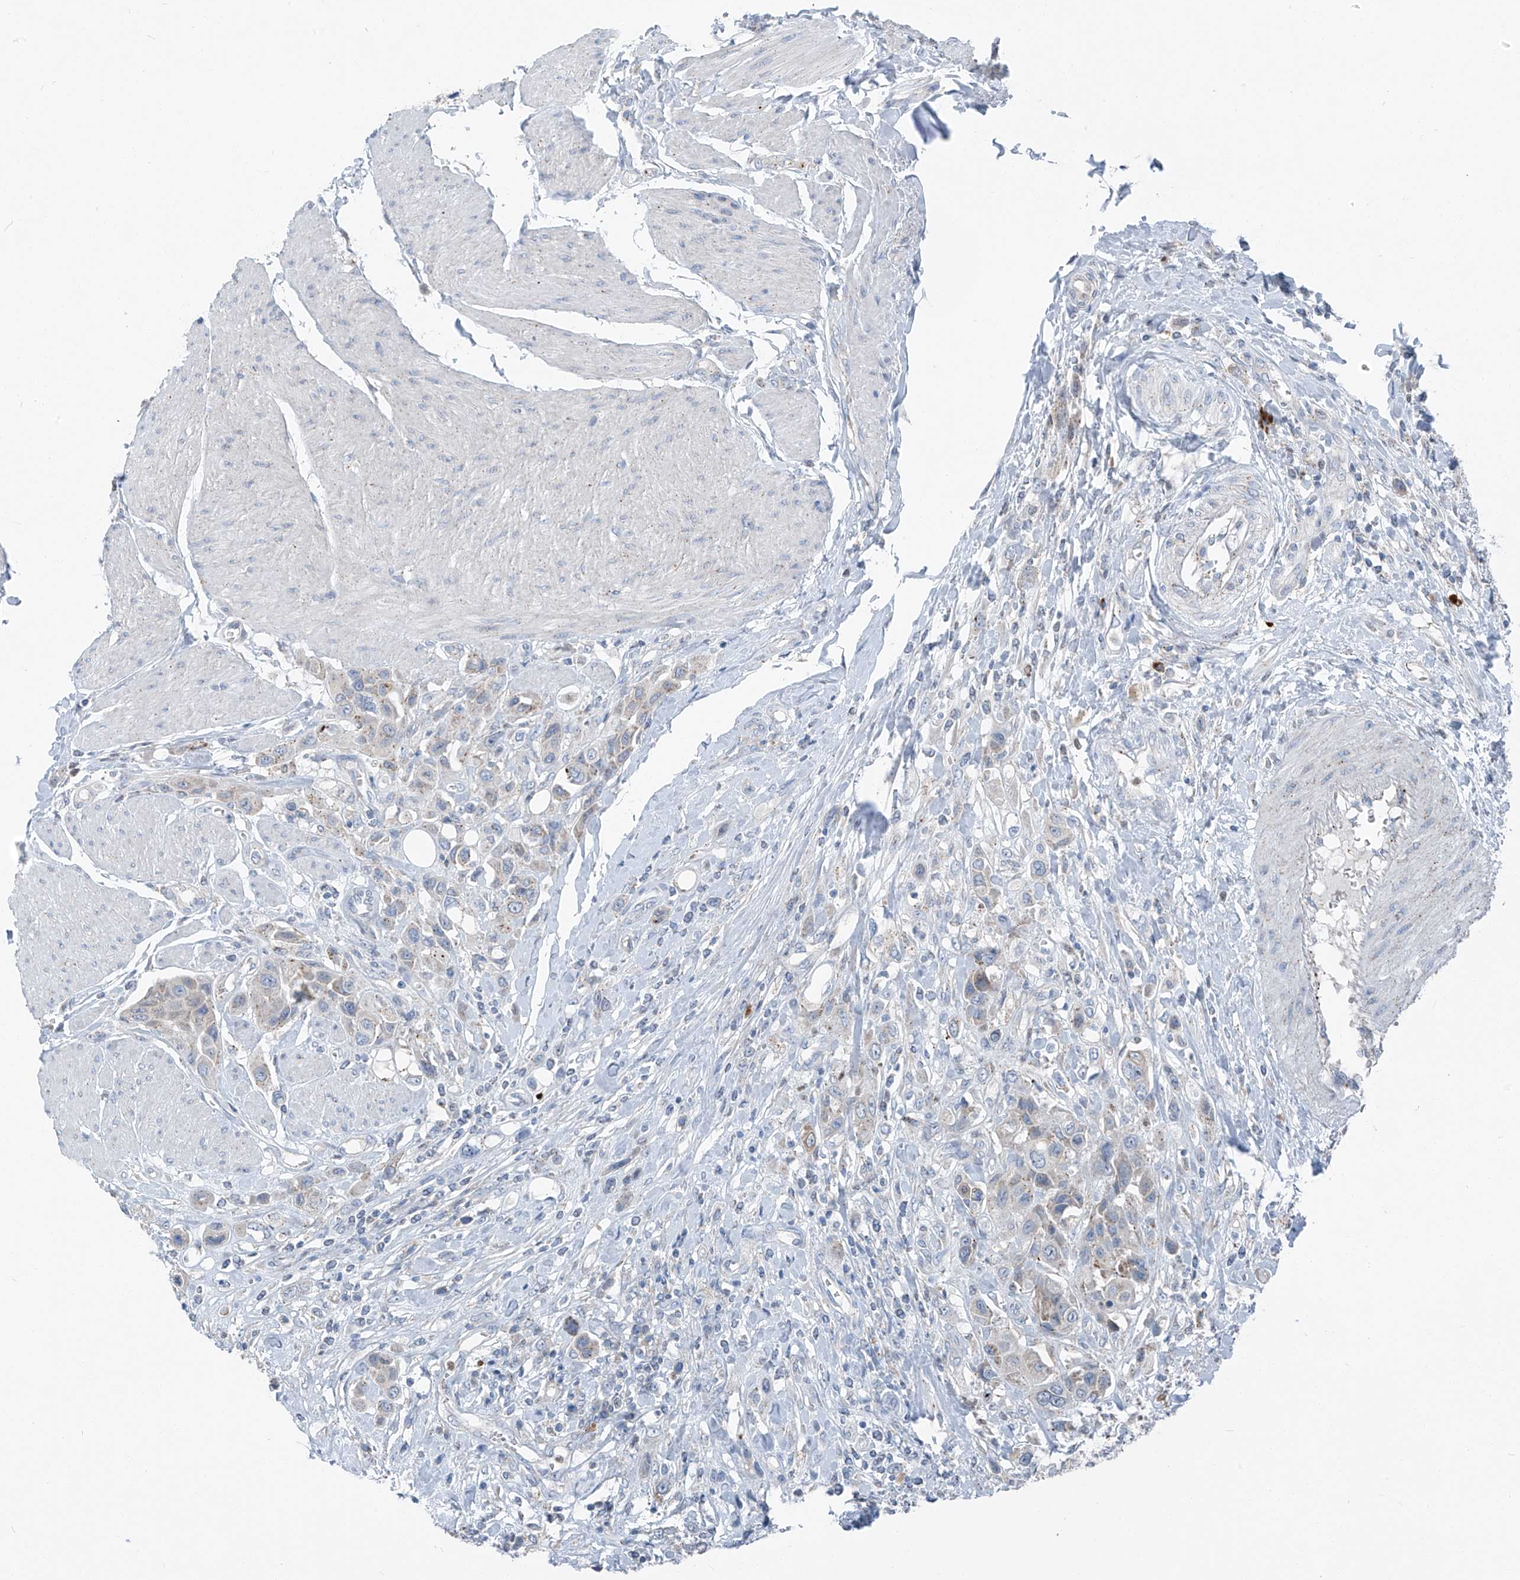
{"staining": {"intensity": "negative", "quantity": "none", "location": "none"}, "tissue": "urothelial cancer", "cell_type": "Tumor cells", "image_type": "cancer", "snomed": [{"axis": "morphology", "description": "Urothelial carcinoma, High grade"}, {"axis": "topography", "description": "Urinary bladder"}], "caption": "An IHC histopathology image of urothelial cancer is shown. There is no staining in tumor cells of urothelial cancer. (Stains: DAB (3,3'-diaminobenzidine) immunohistochemistry with hematoxylin counter stain, Microscopy: brightfield microscopy at high magnification).", "gene": "CHMP2B", "patient": {"sex": "male", "age": 50}}